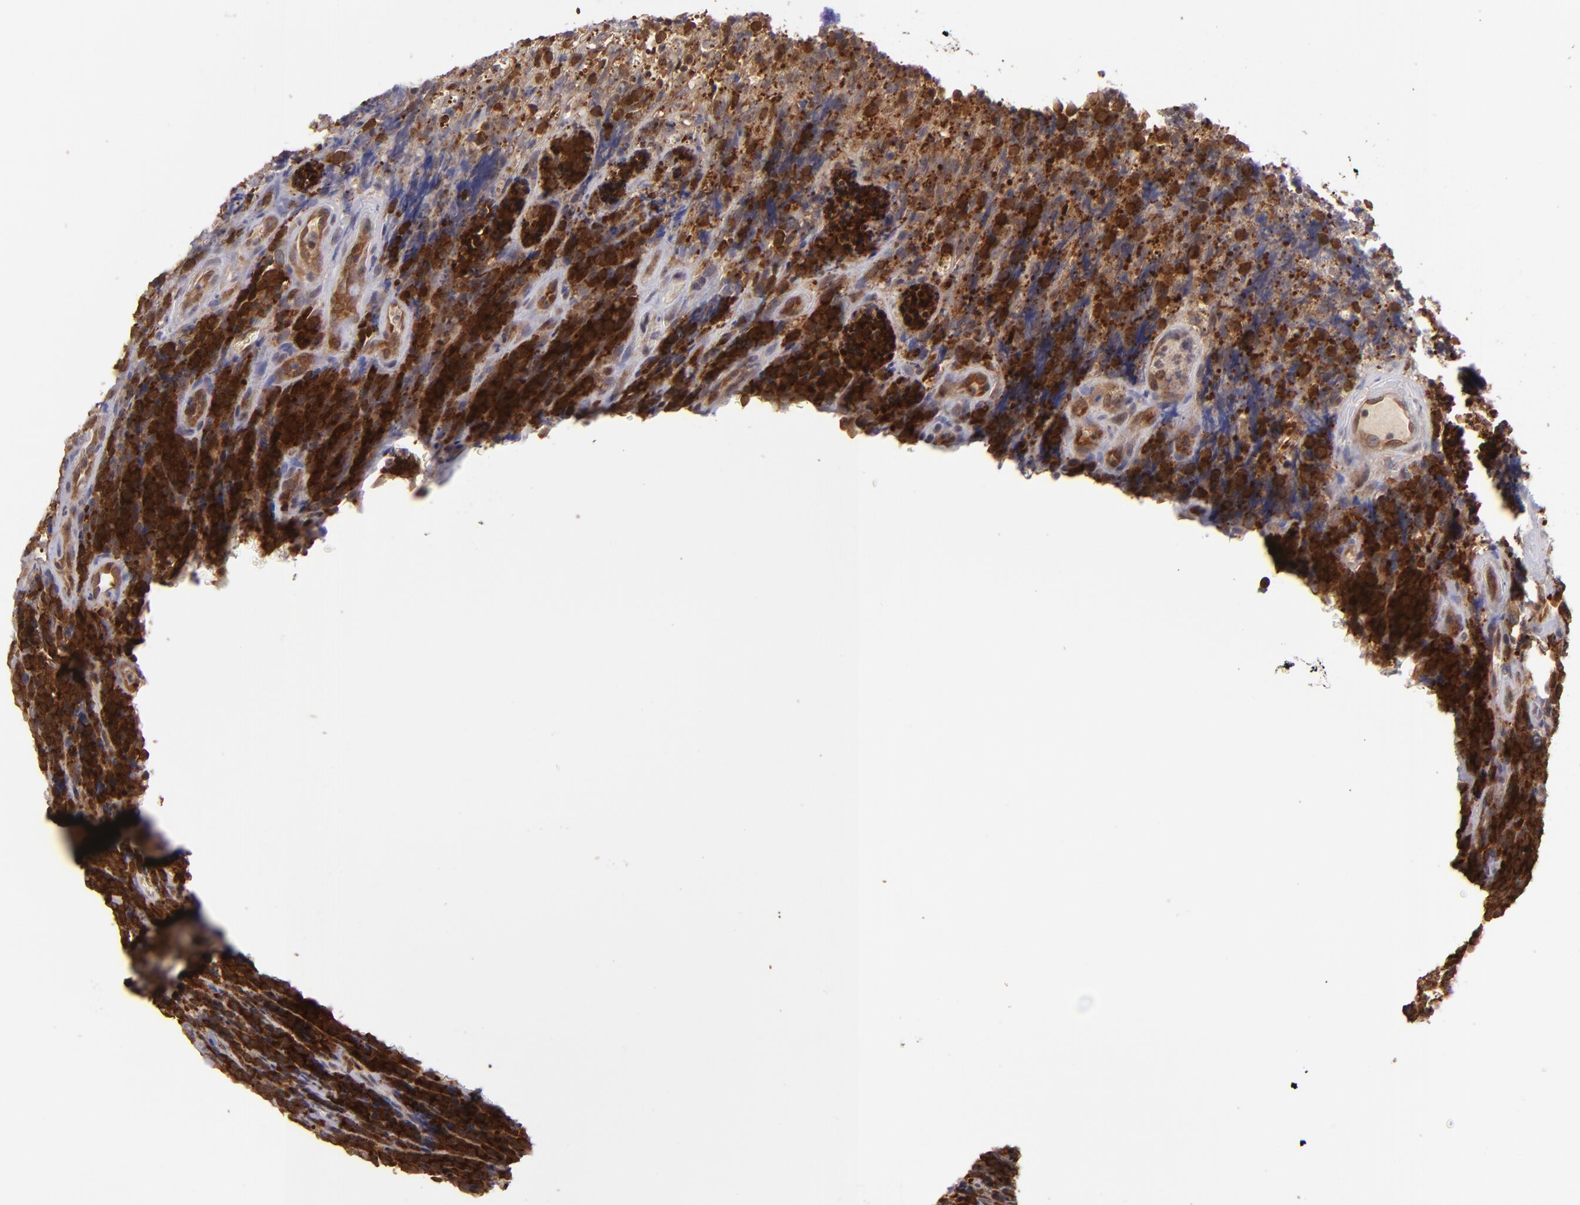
{"staining": {"intensity": "strong", "quantity": ">75%", "location": "cytoplasmic/membranous"}, "tissue": "lymphoma", "cell_type": "Tumor cells", "image_type": "cancer", "snomed": [{"axis": "morphology", "description": "Malignant lymphoma, non-Hodgkin's type, High grade"}, {"axis": "topography", "description": "Small intestine"}, {"axis": "topography", "description": "Colon"}], "caption": "Strong cytoplasmic/membranous protein positivity is seen in approximately >75% of tumor cells in lymphoma.", "gene": "PTPN13", "patient": {"sex": "male", "age": 8}}